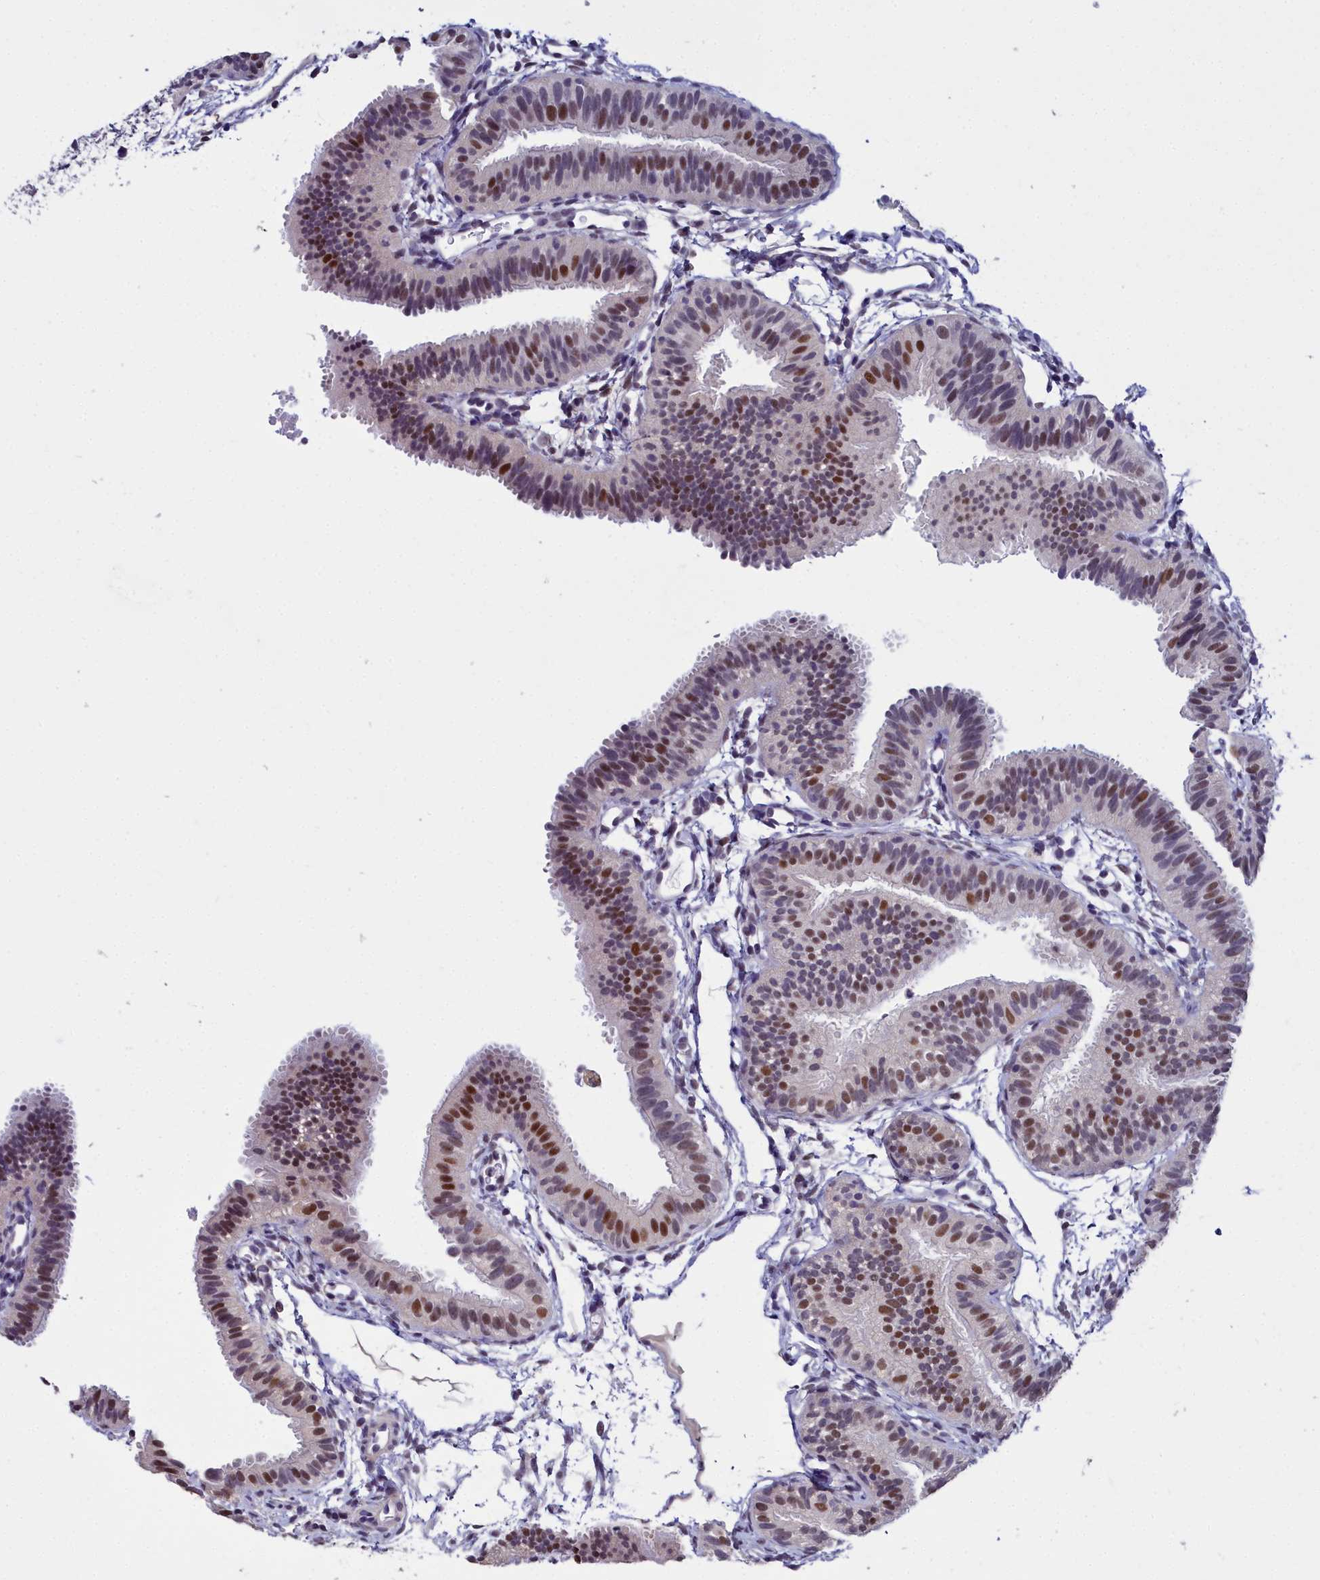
{"staining": {"intensity": "moderate", "quantity": ">75%", "location": "nuclear"}, "tissue": "fallopian tube", "cell_type": "Glandular cells", "image_type": "normal", "snomed": [{"axis": "morphology", "description": "Normal tissue, NOS"}, {"axis": "topography", "description": "Fallopian tube"}], "caption": "Immunohistochemistry (IHC) histopathology image of normal fallopian tube: fallopian tube stained using IHC displays medium levels of moderate protein expression localized specifically in the nuclear of glandular cells, appearing as a nuclear brown color.", "gene": "CCDC97", "patient": {"sex": "female", "age": 35}}